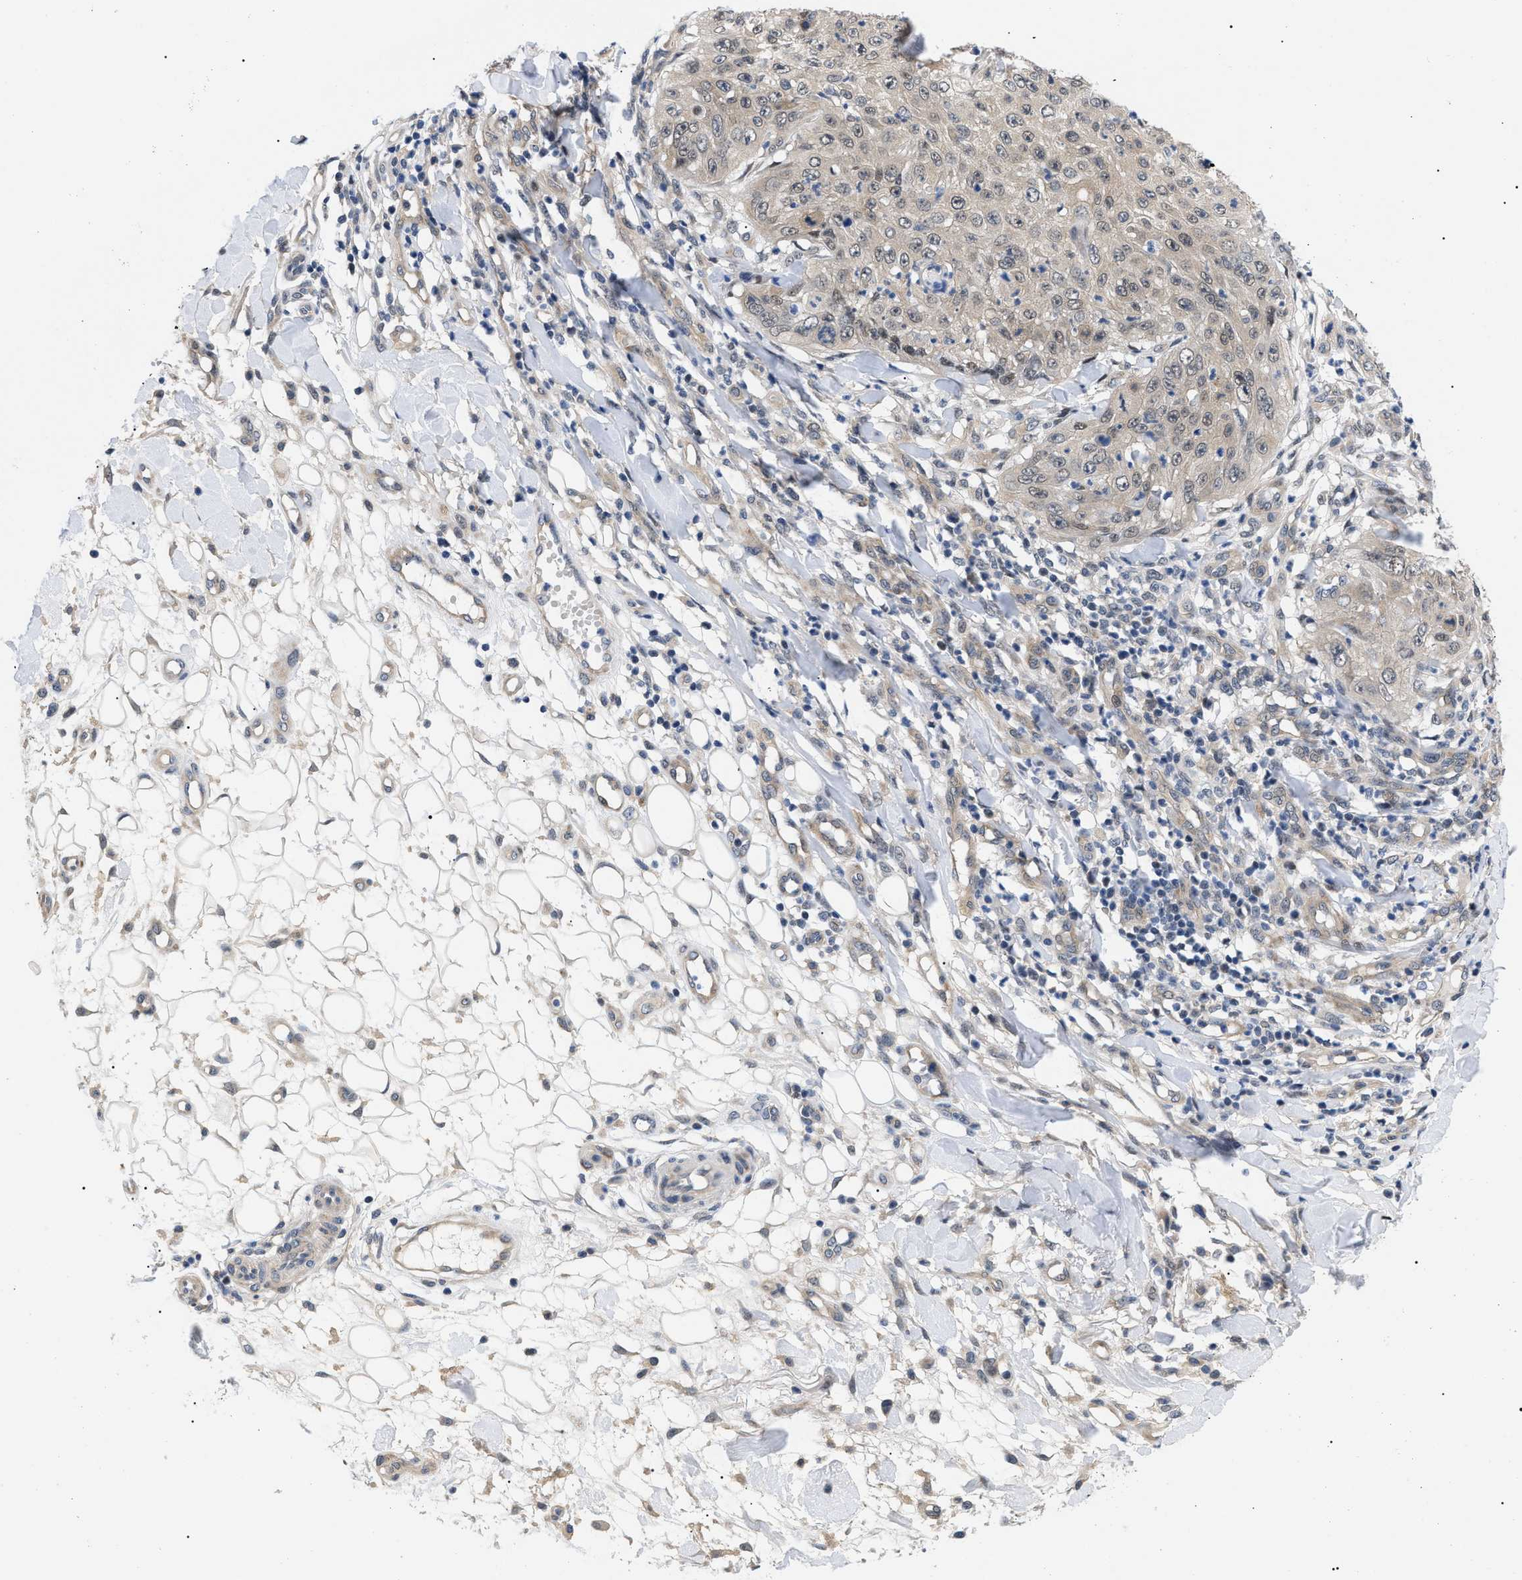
{"staining": {"intensity": "weak", "quantity": ">75%", "location": "cytoplasmic/membranous,nuclear"}, "tissue": "skin cancer", "cell_type": "Tumor cells", "image_type": "cancer", "snomed": [{"axis": "morphology", "description": "Squamous cell carcinoma, NOS"}, {"axis": "topography", "description": "Skin"}], "caption": "Protein analysis of skin cancer (squamous cell carcinoma) tissue exhibits weak cytoplasmic/membranous and nuclear positivity in approximately >75% of tumor cells. Nuclei are stained in blue.", "gene": "GARRE1", "patient": {"sex": "female", "age": 80}}